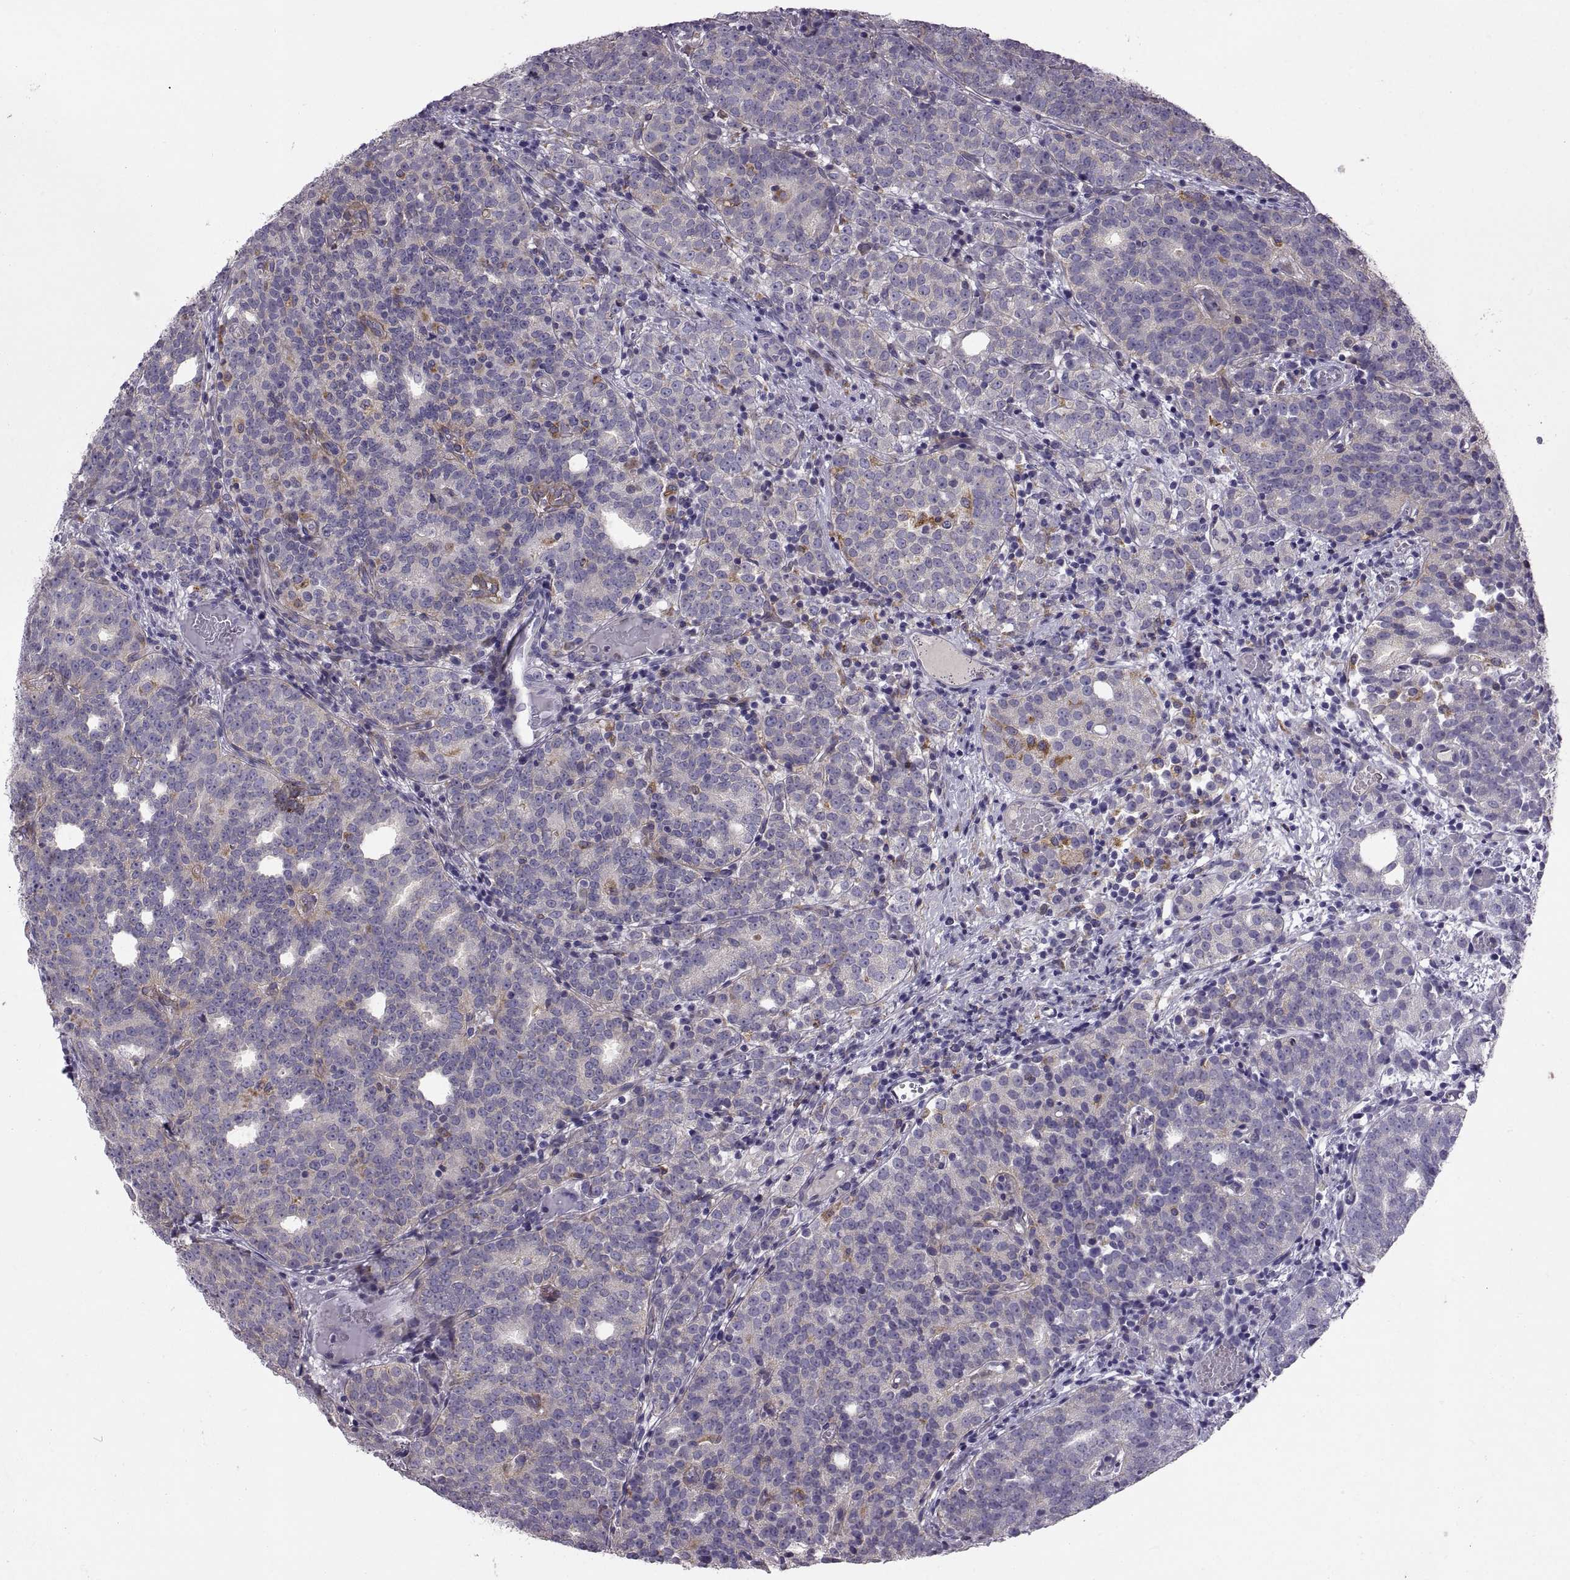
{"staining": {"intensity": "moderate", "quantity": "<25%", "location": "cytoplasmic/membranous"}, "tissue": "prostate cancer", "cell_type": "Tumor cells", "image_type": "cancer", "snomed": [{"axis": "morphology", "description": "Adenocarcinoma, High grade"}, {"axis": "topography", "description": "Prostate"}], "caption": "This photomicrograph shows IHC staining of adenocarcinoma (high-grade) (prostate), with low moderate cytoplasmic/membranous staining in about <25% of tumor cells.", "gene": "ARSL", "patient": {"sex": "male", "age": 53}}